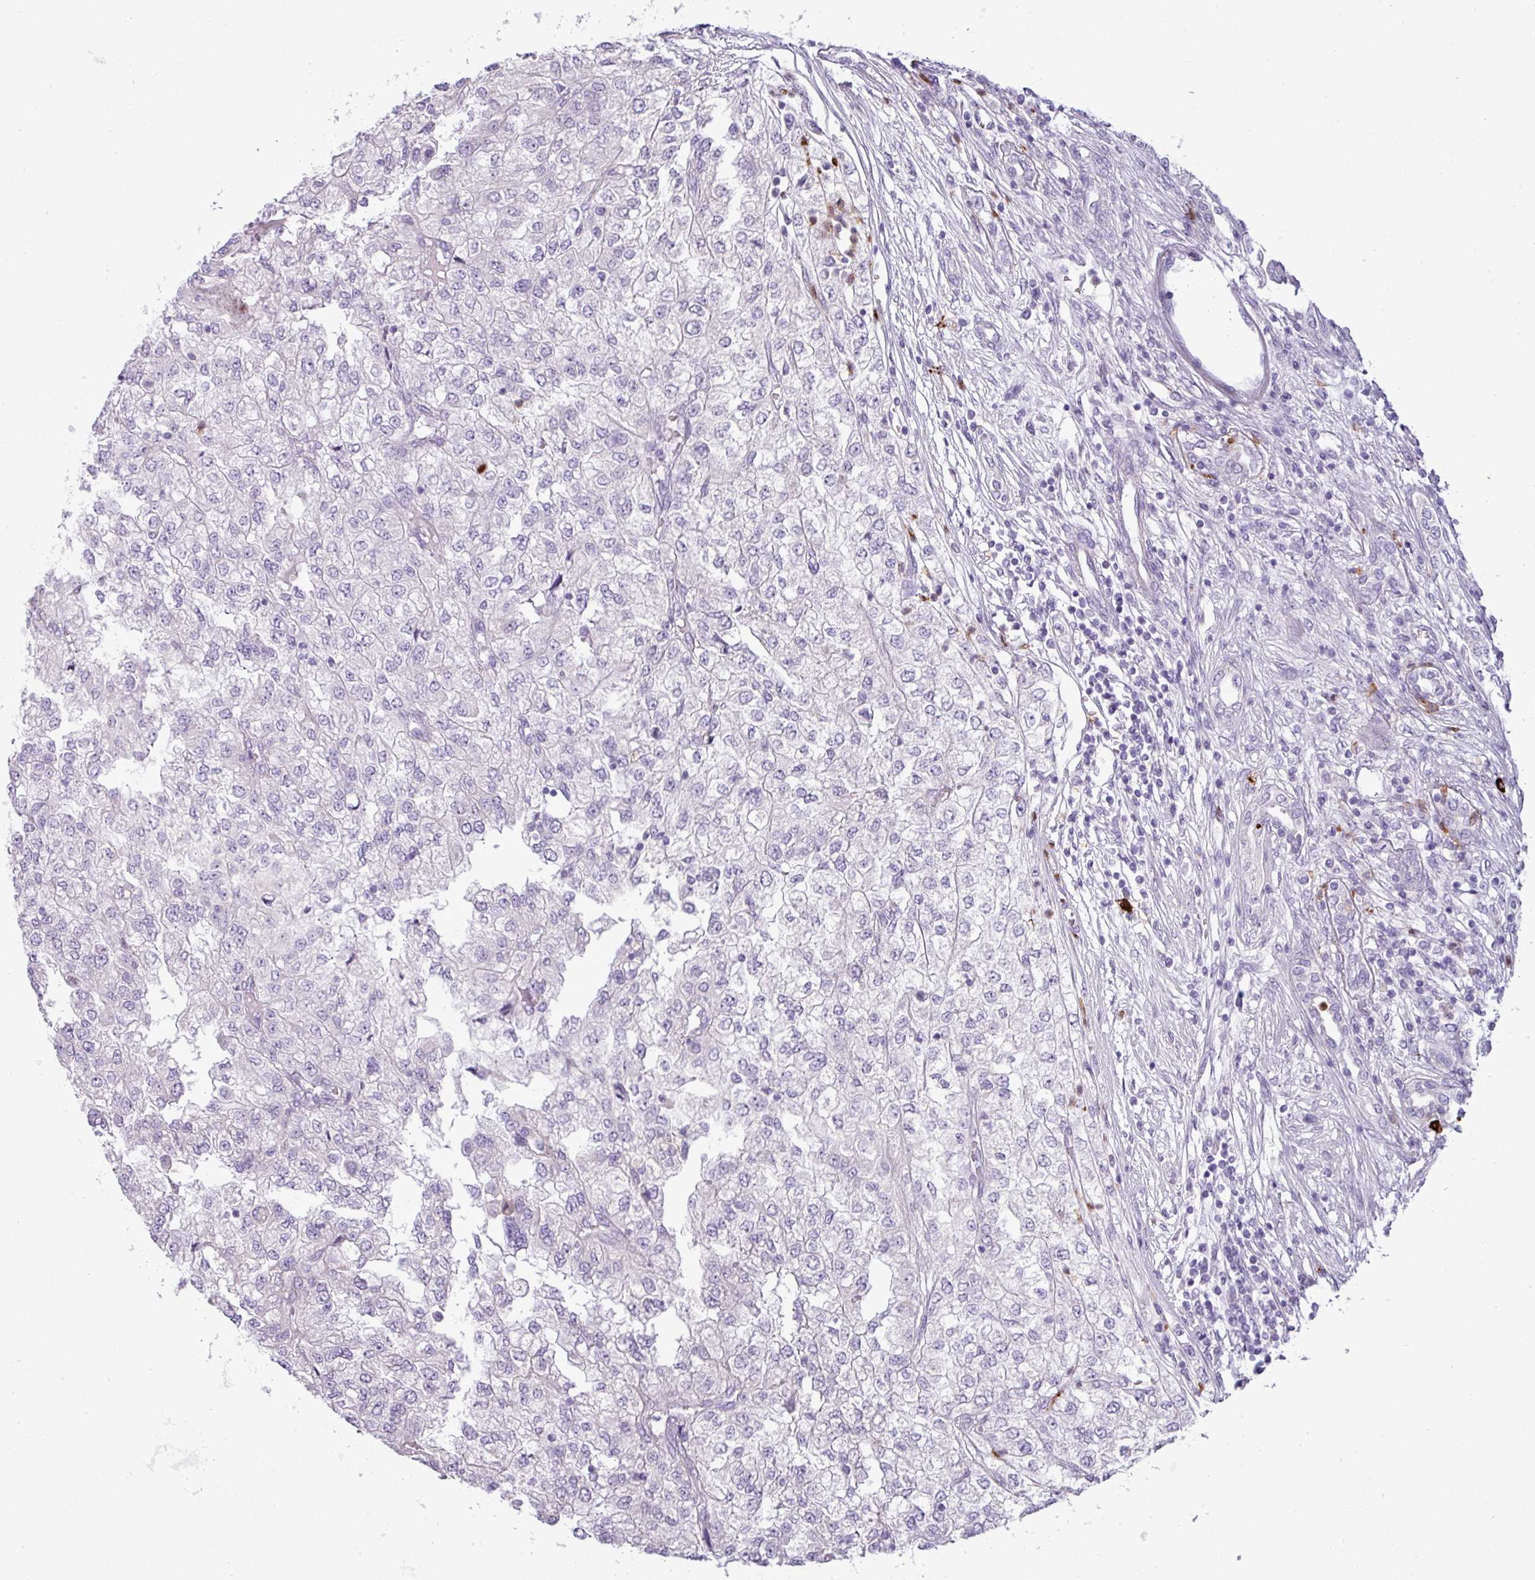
{"staining": {"intensity": "negative", "quantity": "none", "location": "none"}, "tissue": "renal cancer", "cell_type": "Tumor cells", "image_type": "cancer", "snomed": [{"axis": "morphology", "description": "Adenocarcinoma, NOS"}, {"axis": "topography", "description": "Kidney"}], "caption": "The micrograph exhibits no staining of tumor cells in renal cancer.", "gene": "TRIM39", "patient": {"sex": "female", "age": 54}}